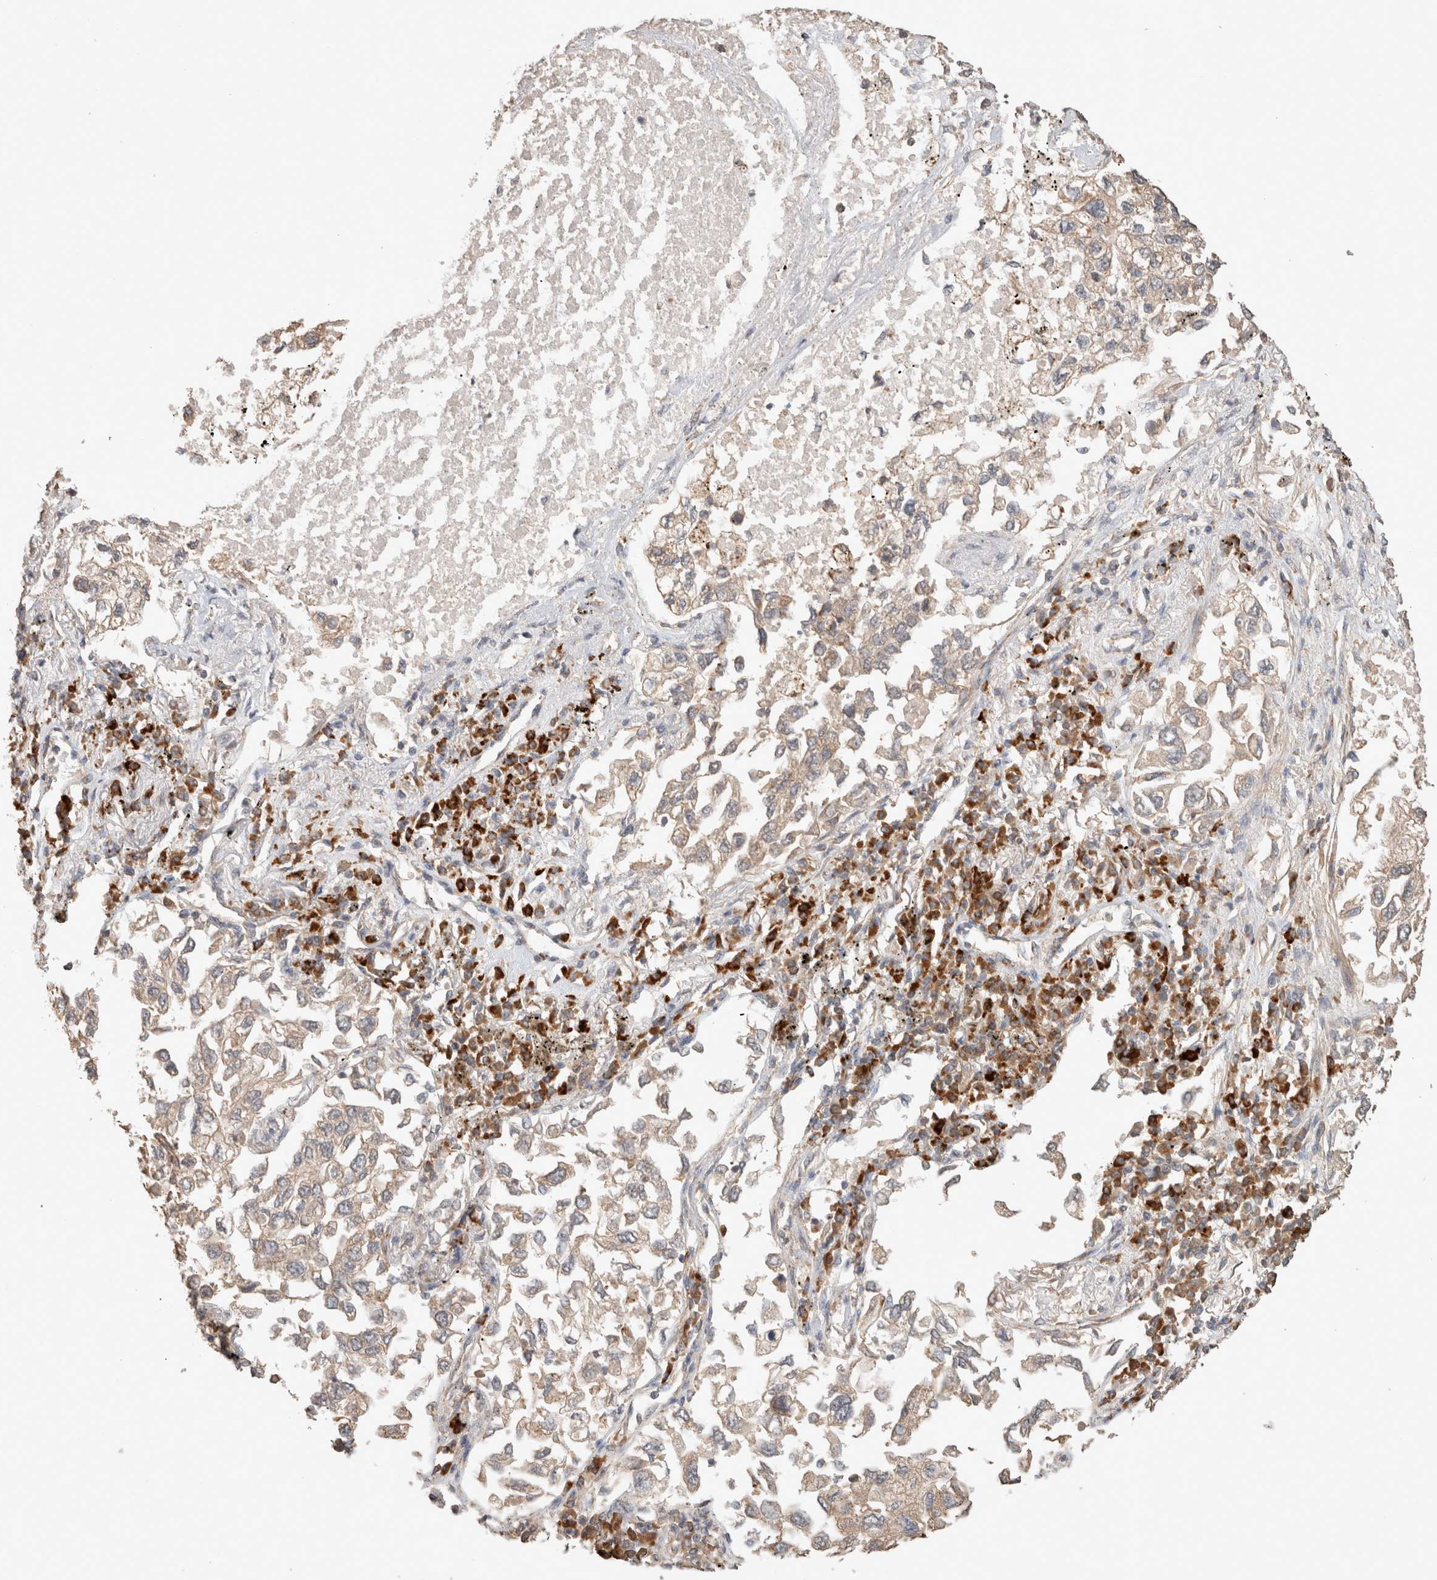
{"staining": {"intensity": "weak", "quantity": ">75%", "location": "cytoplasmic/membranous"}, "tissue": "lung cancer", "cell_type": "Tumor cells", "image_type": "cancer", "snomed": [{"axis": "morphology", "description": "Inflammation, NOS"}, {"axis": "morphology", "description": "Adenocarcinoma, NOS"}, {"axis": "topography", "description": "Lung"}], "caption": "Lung cancer stained with IHC reveals weak cytoplasmic/membranous positivity in approximately >75% of tumor cells. The staining was performed using DAB (3,3'-diaminobenzidine), with brown indicating positive protein expression. Nuclei are stained blue with hematoxylin.", "gene": "HROB", "patient": {"sex": "male", "age": 63}}